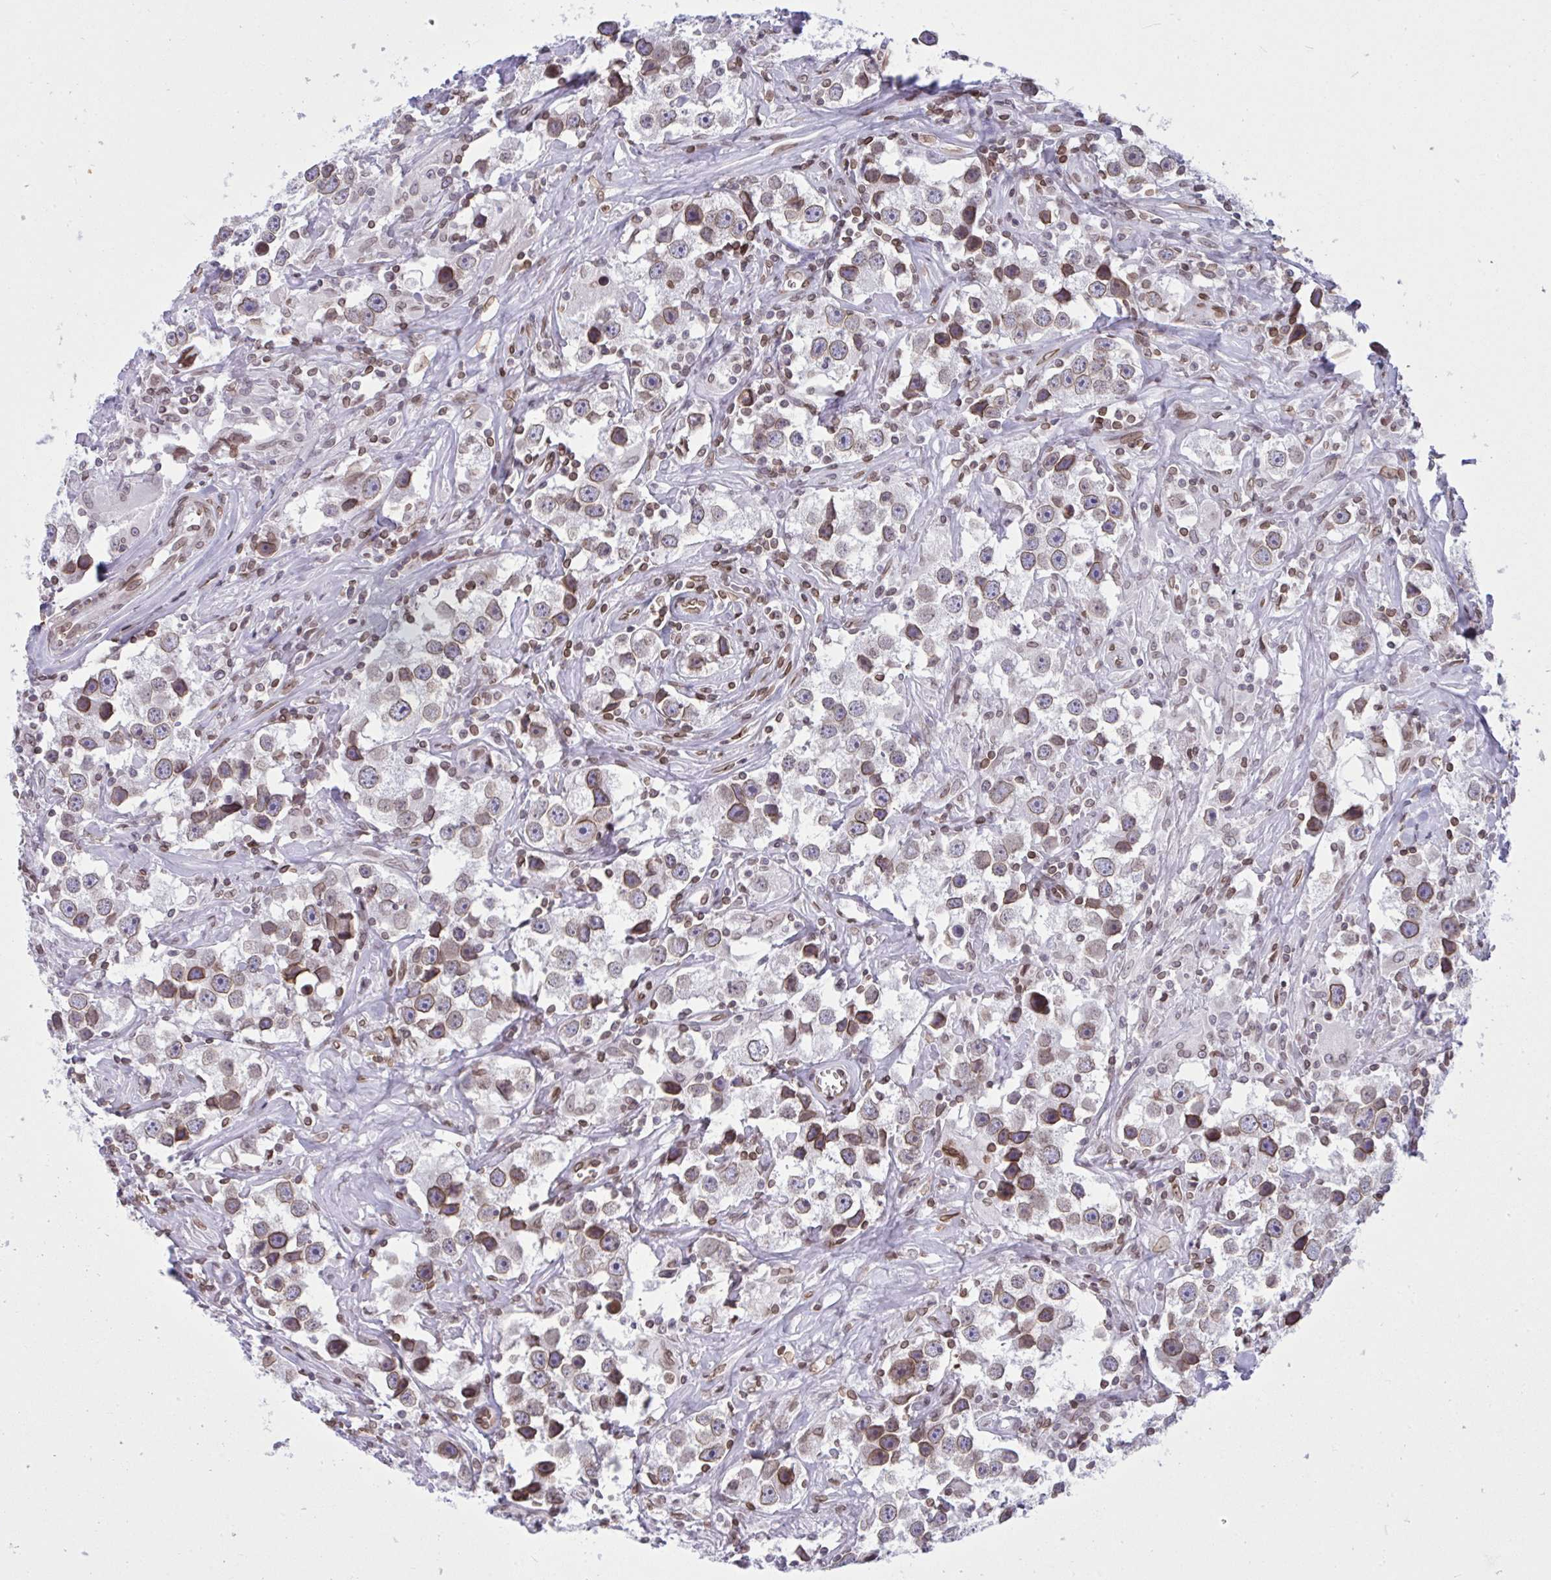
{"staining": {"intensity": "moderate", "quantity": ">75%", "location": "cytoplasmic/membranous,nuclear"}, "tissue": "testis cancer", "cell_type": "Tumor cells", "image_type": "cancer", "snomed": [{"axis": "morphology", "description": "Seminoma, NOS"}, {"axis": "topography", "description": "Testis"}], "caption": "This is an image of IHC staining of testis seminoma, which shows moderate positivity in the cytoplasmic/membranous and nuclear of tumor cells.", "gene": "LMNB2", "patient": {"sex": "male", "age": 49}}